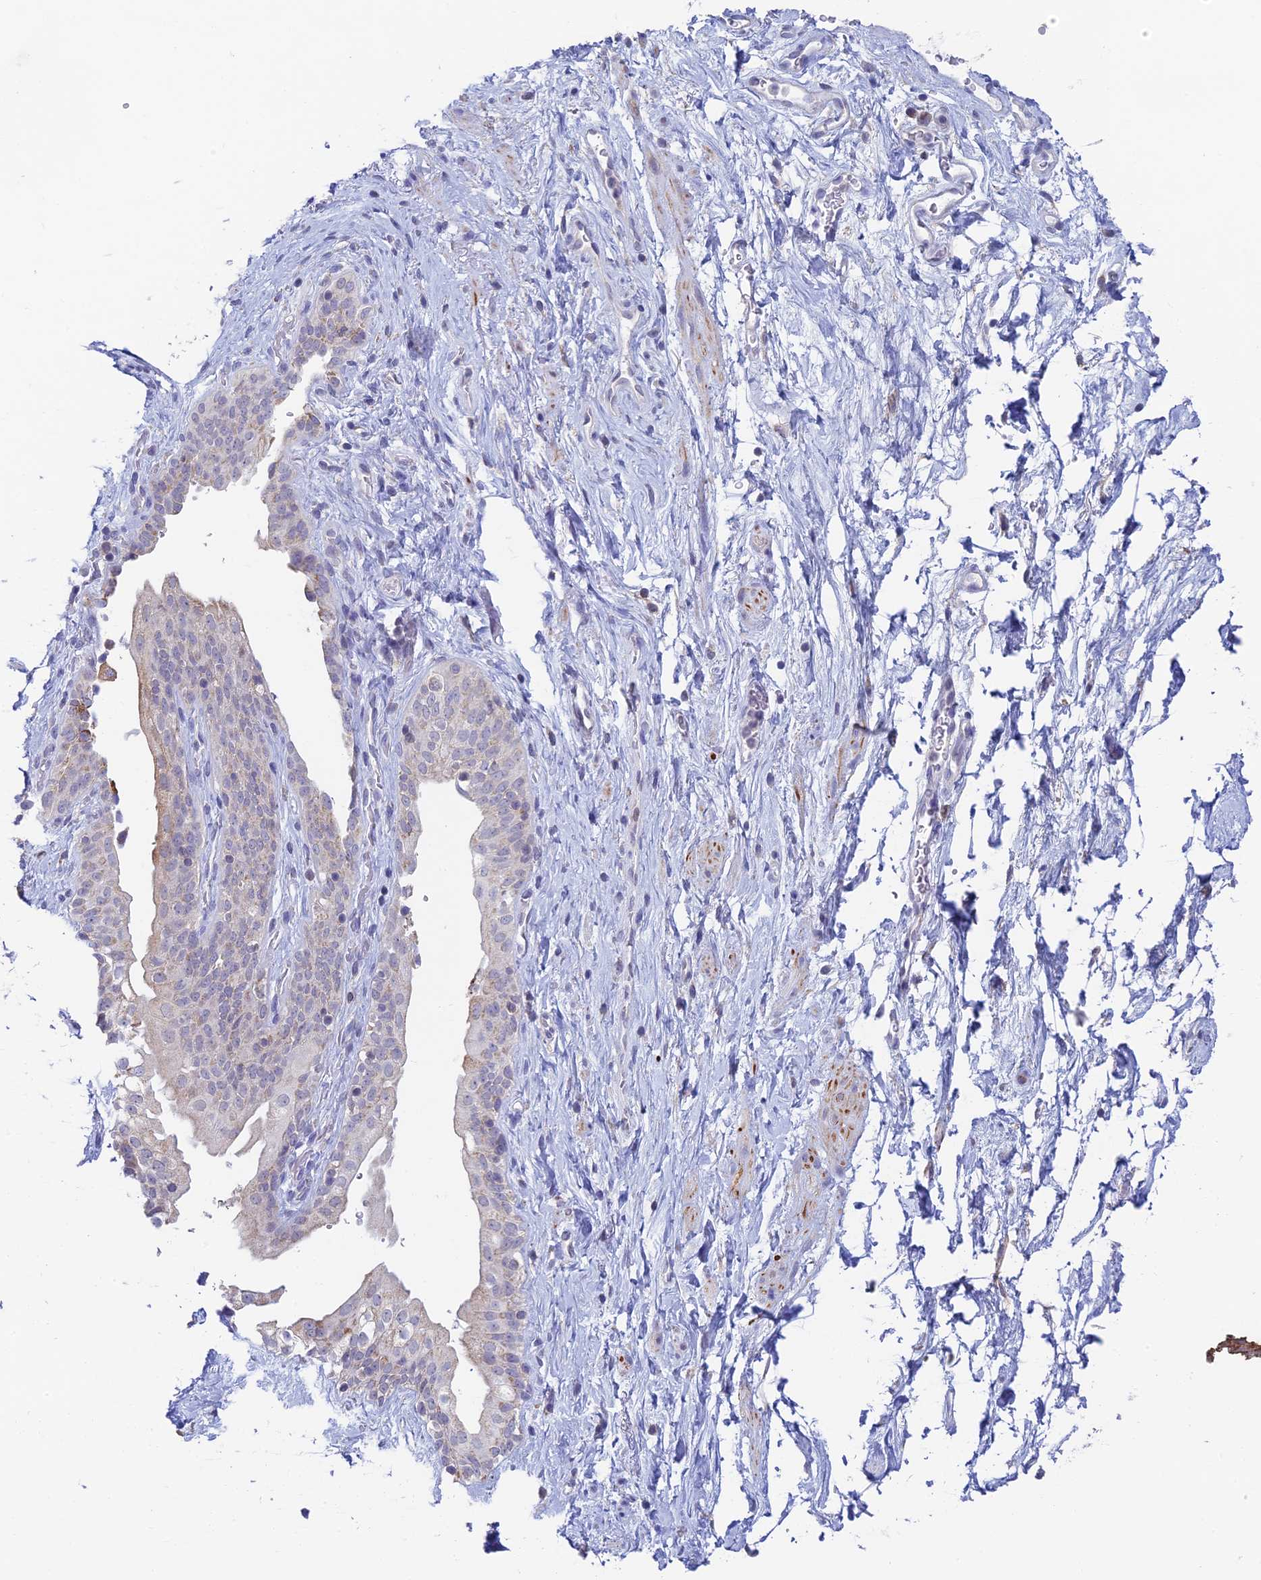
{"staining": {"intensity": "moderate", "quantity": "<25%", "location": "cytoplasmic/membranous"}, "tissue": "smooth muscle", "cell_type": "Smooth muscle cells", "image_type": "normal", "snomed": [{"axis": "morphology", "description": "Normal tissue, NOS"}, {"axis": "topography", "description": "Smooth muscle"}, {"axis": "topography", "description": "Peripheral nerve tissue"}], "caption": "The photomicrograph demonstrates a brown stain indicating the presence of a protein in the cytoplasmic/membranous of smooth muscle cells in smooth muscle.", "gene": "REXO5", "patient": {"sex": "male", "age": 69}}